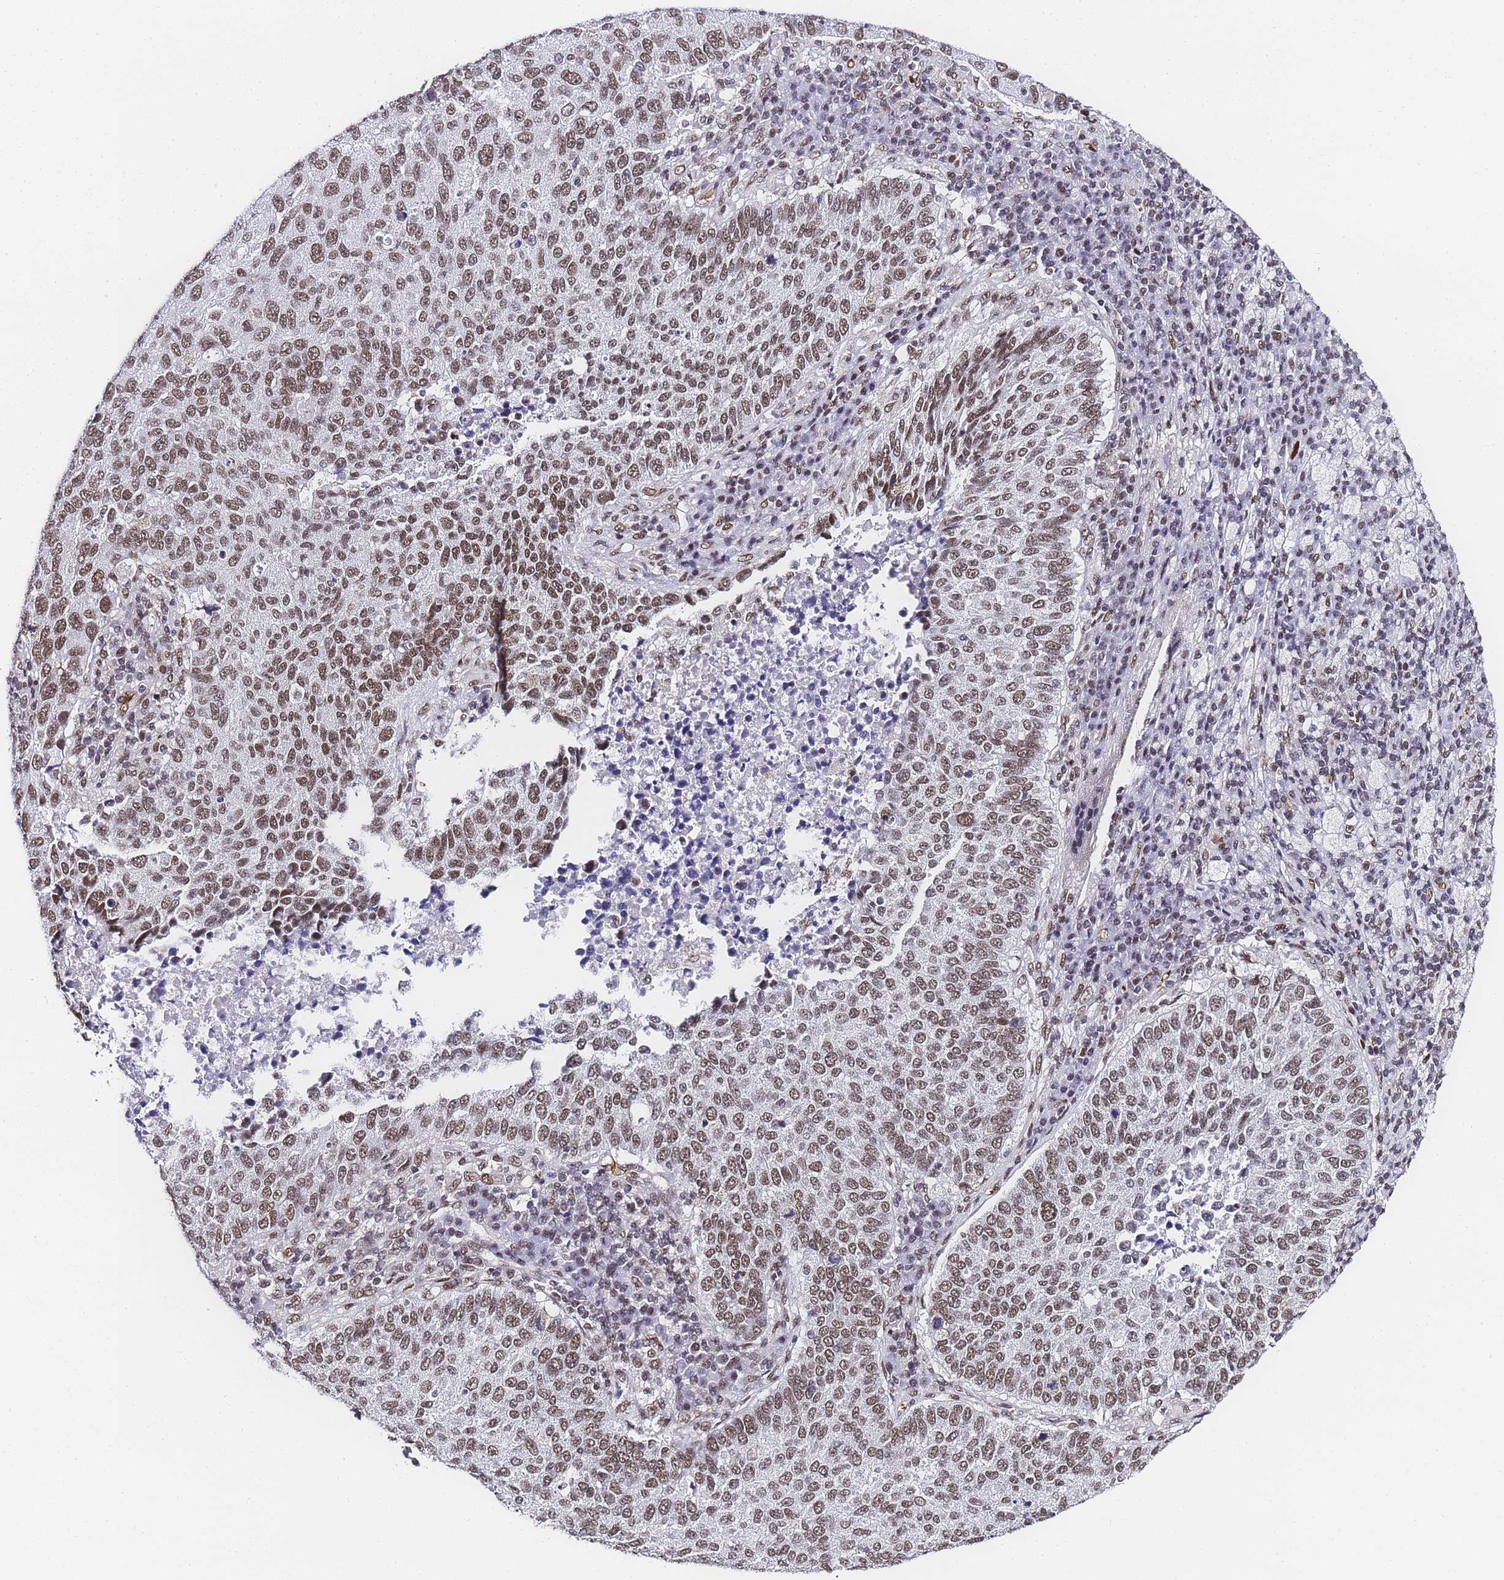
{"staining": {"intensity": "moderate", "quantity": ">75%", "location": "nuclear"}, "tissue": "lung cancer", "cell_type": "Tumor cells", "image_type": "cancer", "snomed": [{"axis": "morphology", "description": "Squamous cell carcinoma, NOS"}, {"axis": "topography", "description": "Lung"}], "caption": "Lung cancer stained with immunohistochemistry demonstrates moderate nuclear staining in about >75% of tumor cells. The protein is stained brown, and the nuclei are stained in blue (DAB (3,3'-diaminobenzidine) IHC with brightfield microscopy, high magnification).", "gene": "POLR1A", "patient": {"sex": "male", "age": 73}}